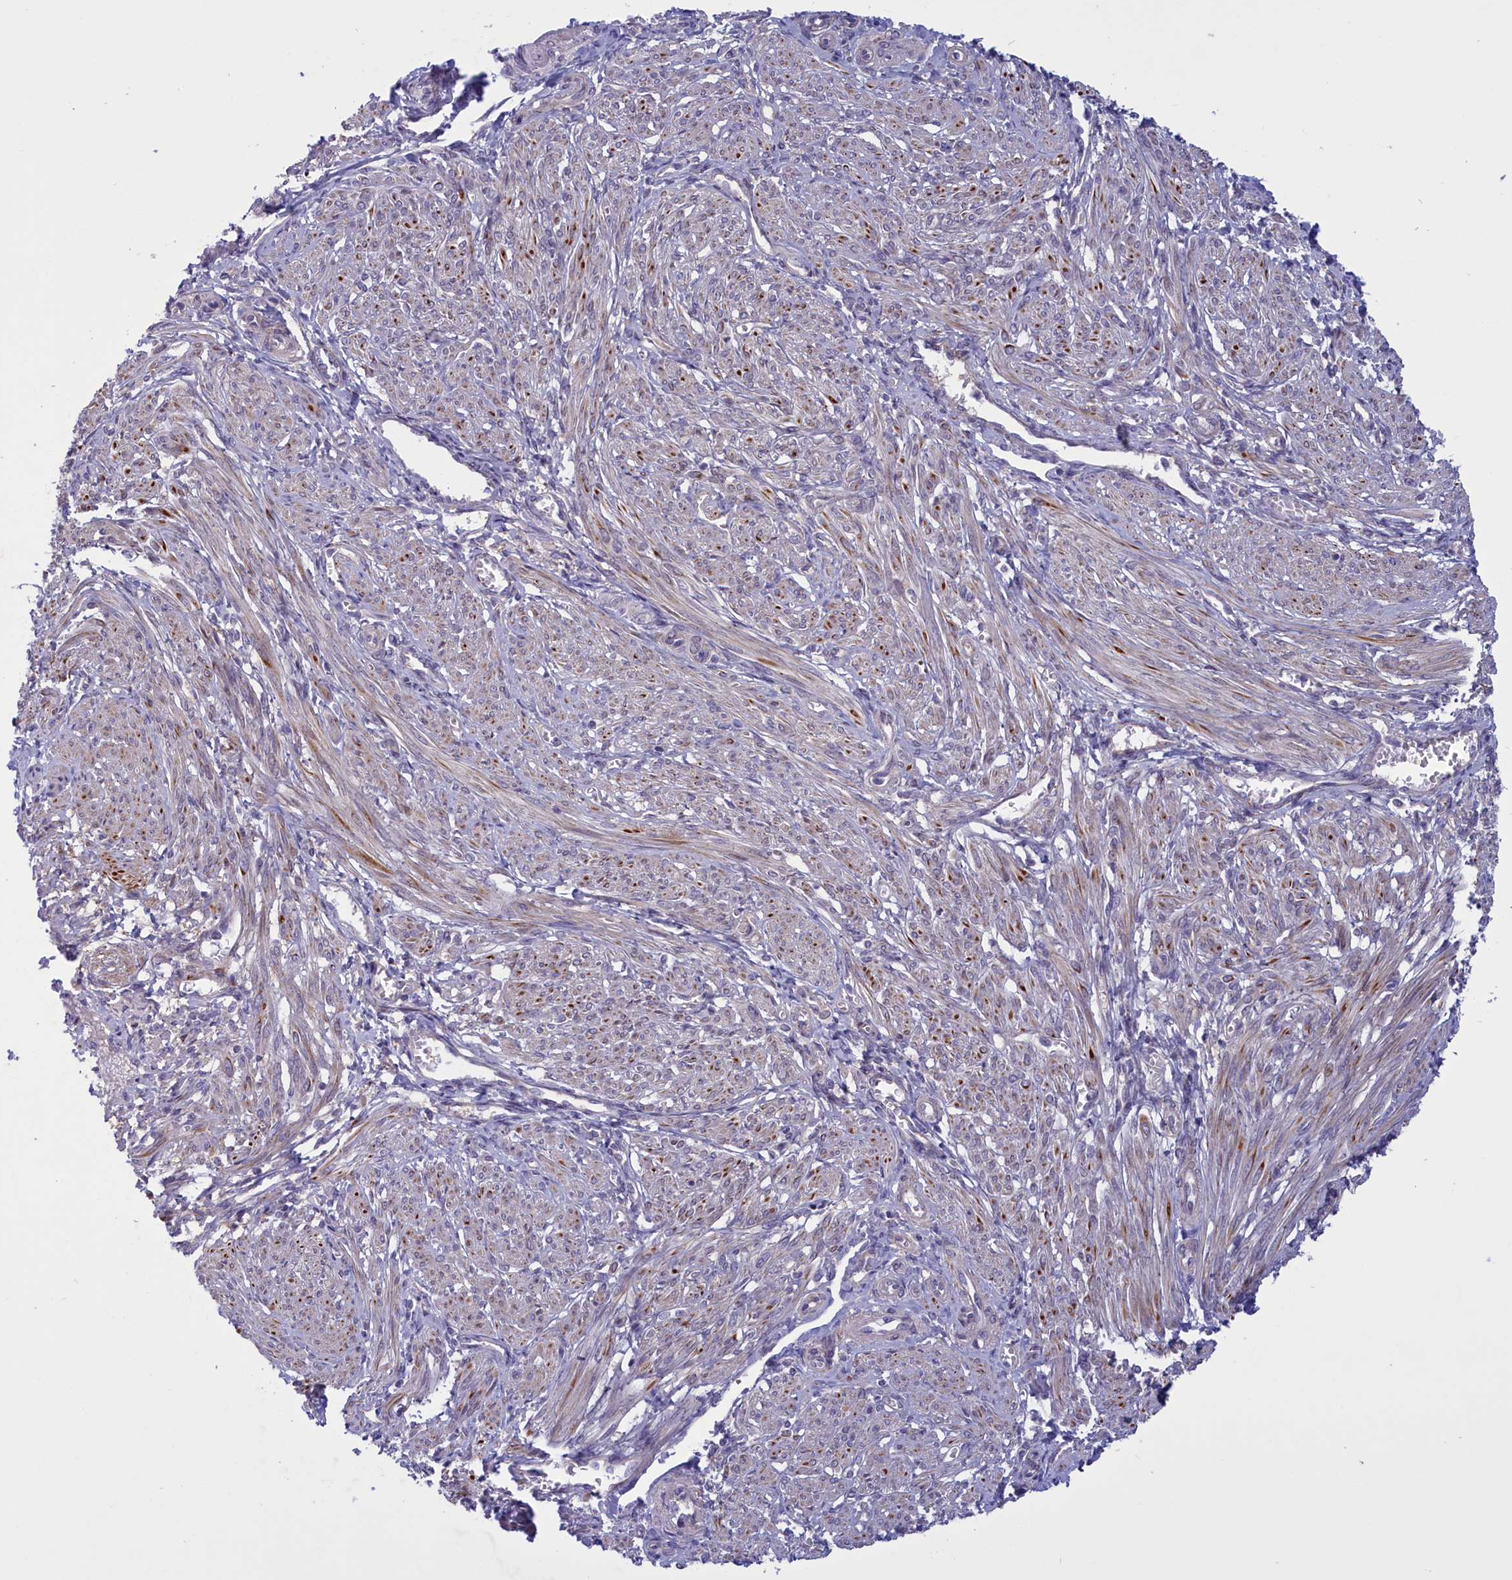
{"staining": {"intensity": "moderate", "quantity": "25%-75%", "location": "cytoplasmic/membranous"}, "tissue": "smooth muscle", "cell_type": "Smooth muscle cells", "image_type": "normal", "snomed": [{"axis": "morphology", "description": "Normal tissue, NOS"}, {"axis": "topography", "description": "Smooth muscle"}], "caption": "Unremarkable smooth muscle exhibits moderate cytoplasmic/membranous positivity in about 25%-75% of smooth muscle cells (DAB IHC with brightfield microscopy, high magnification)..", "gene": "CORO2A", "patient": {"sex": "female", "age": 39}}